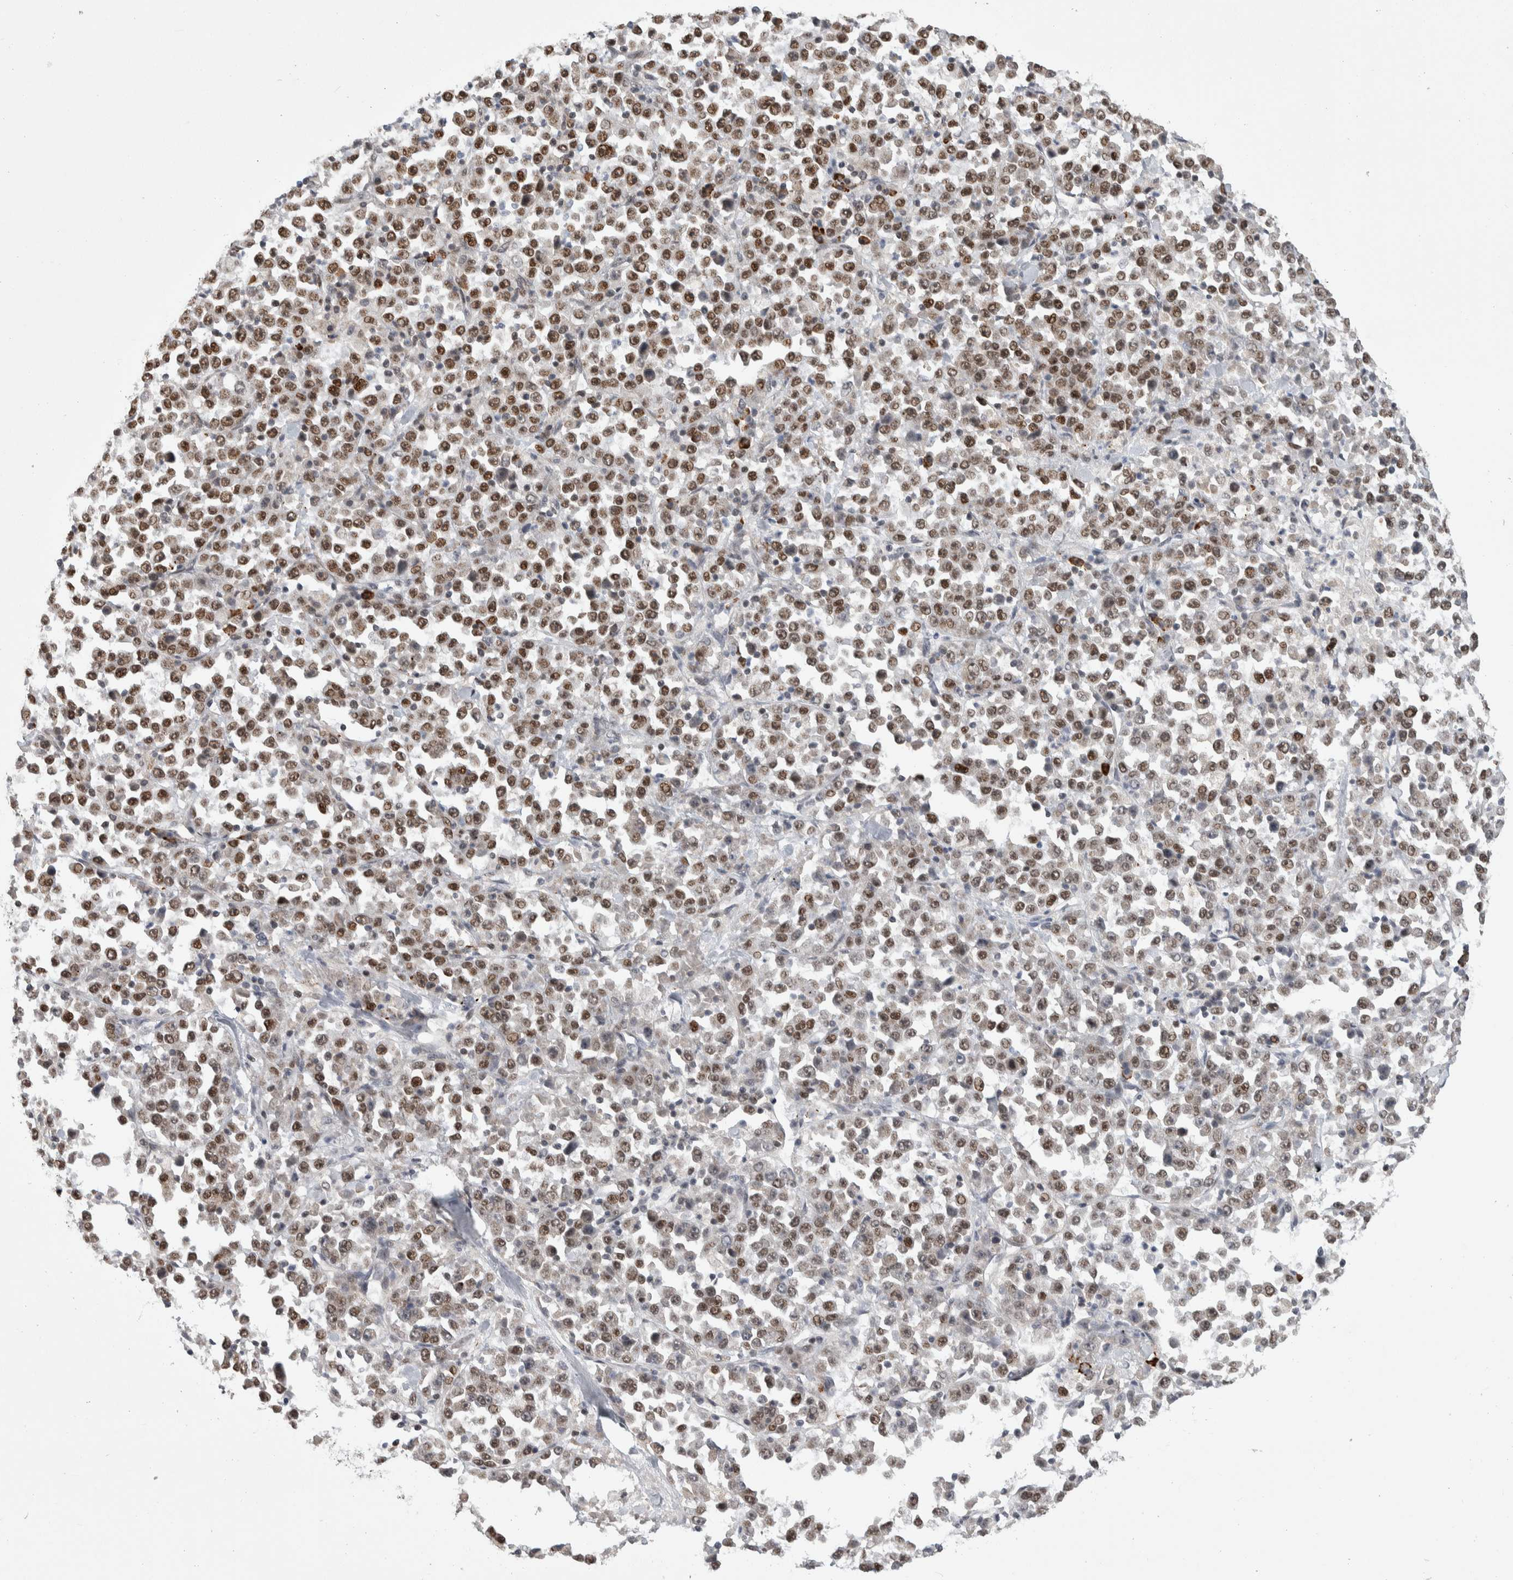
{"staining": {"intensity": "moderate", "quantity": ">75%", "location": "nuclear"}, "tissue": "stomach cancer", "cell_type": "Tumor cells", "image_type": "cancer", "snomed": [{"axis": "morphology", "description": "Normal tissue, NOS"}, {"axis": "morphology", "description": "Adenocarcinoma, NOS"}, {"axis": "topography", "description": "Stomach, upper"}, {"axis": "topography", "description": "Stomach"}], "caption": "IHC micrograph of neoplastic tissue: human stomach adenocarcinoma stained using immunohistochemistry demonstrates medium levels of moderate protein expression localized specifically in the nuclear of tumor cells, appearing as a nuclear brown color.", "gene": "ZNF592", "patient": {"sex": "male", "age": 59}}